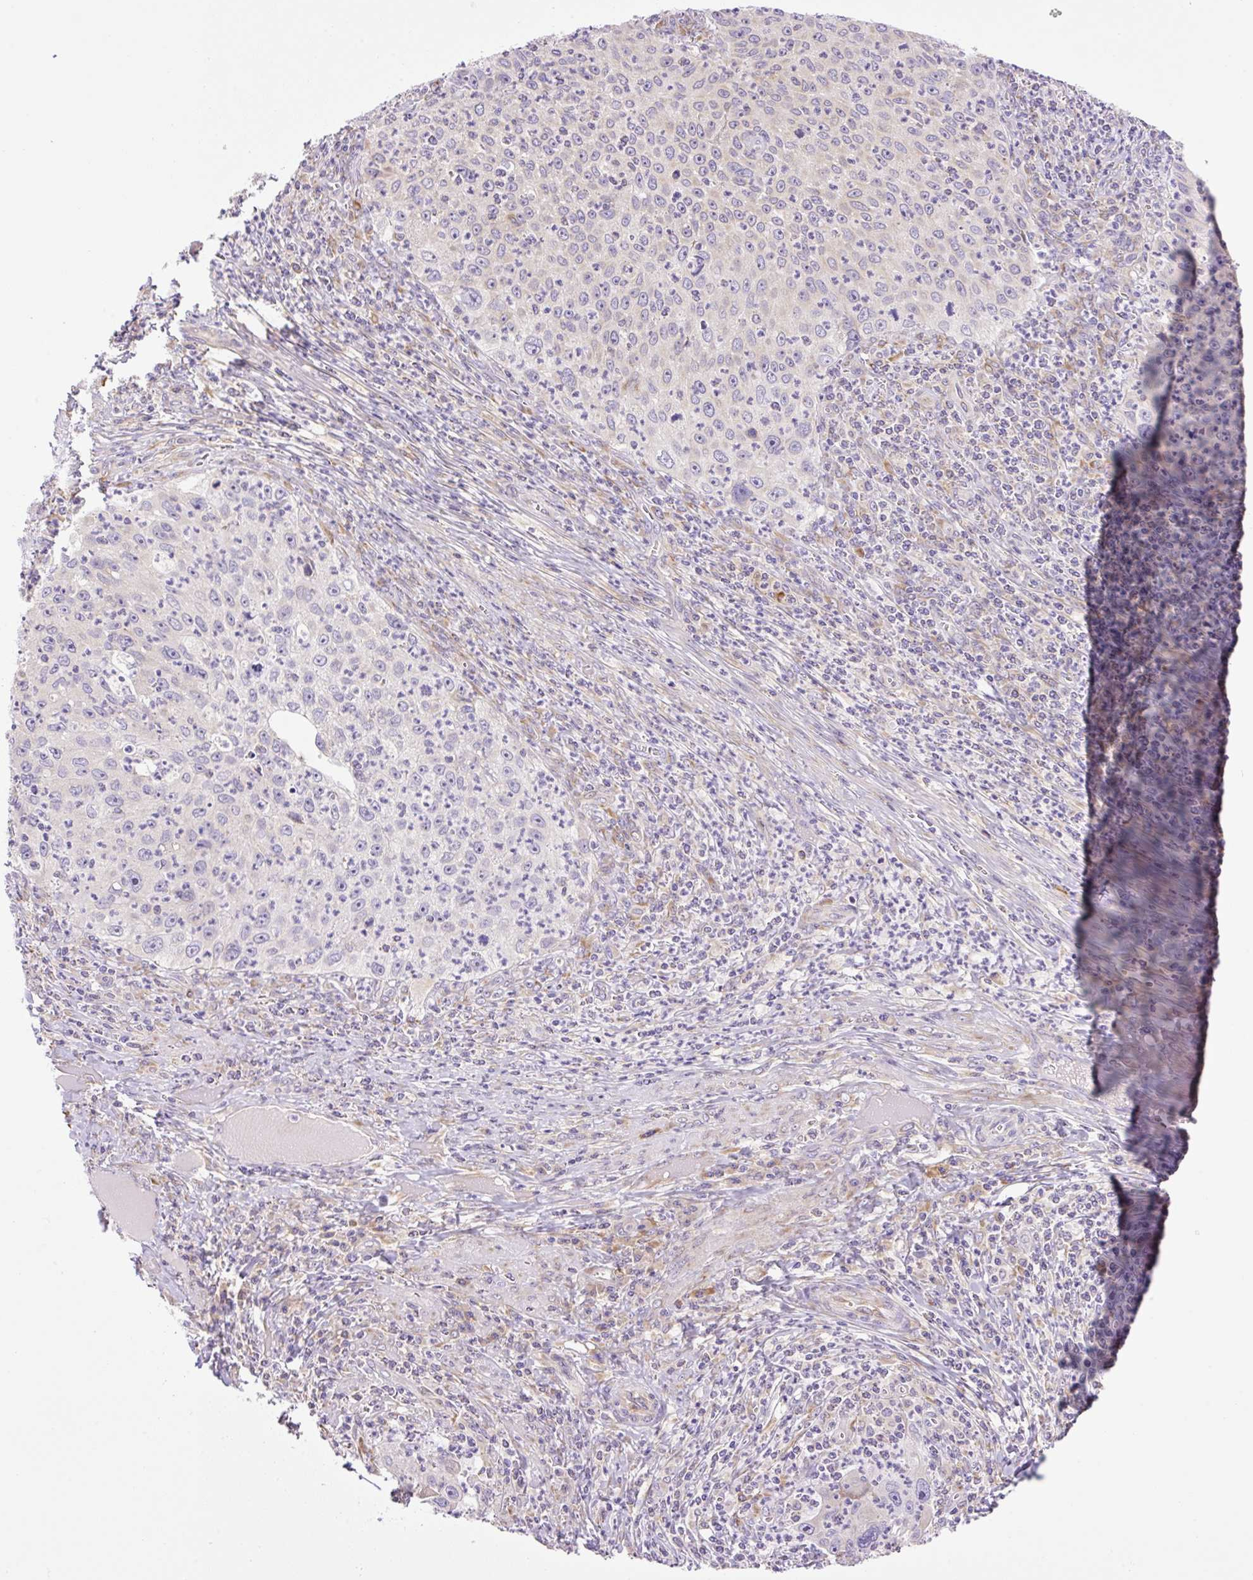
{"staining": {"intensity": "moderate", "quantity": "<25%", "location": "cytoplasmic/membranous"}, "tissue": "cervical cancer", "cell_type": "Tumor cells", "image_type": "cancer", "snomed": [{"axis": "morphology", "description": "Squamous cell carcinoma, NOS"}, {"axis": "topography", "description": "Cervix"}], "caption": "Moderate cytoplasmic/membranous staining for a protein is identified in approximately <25% of tumor cells of cervical cancer using IHC.", "gene": "POFUT1", "patient": {"sex": "female", "age": 30}}